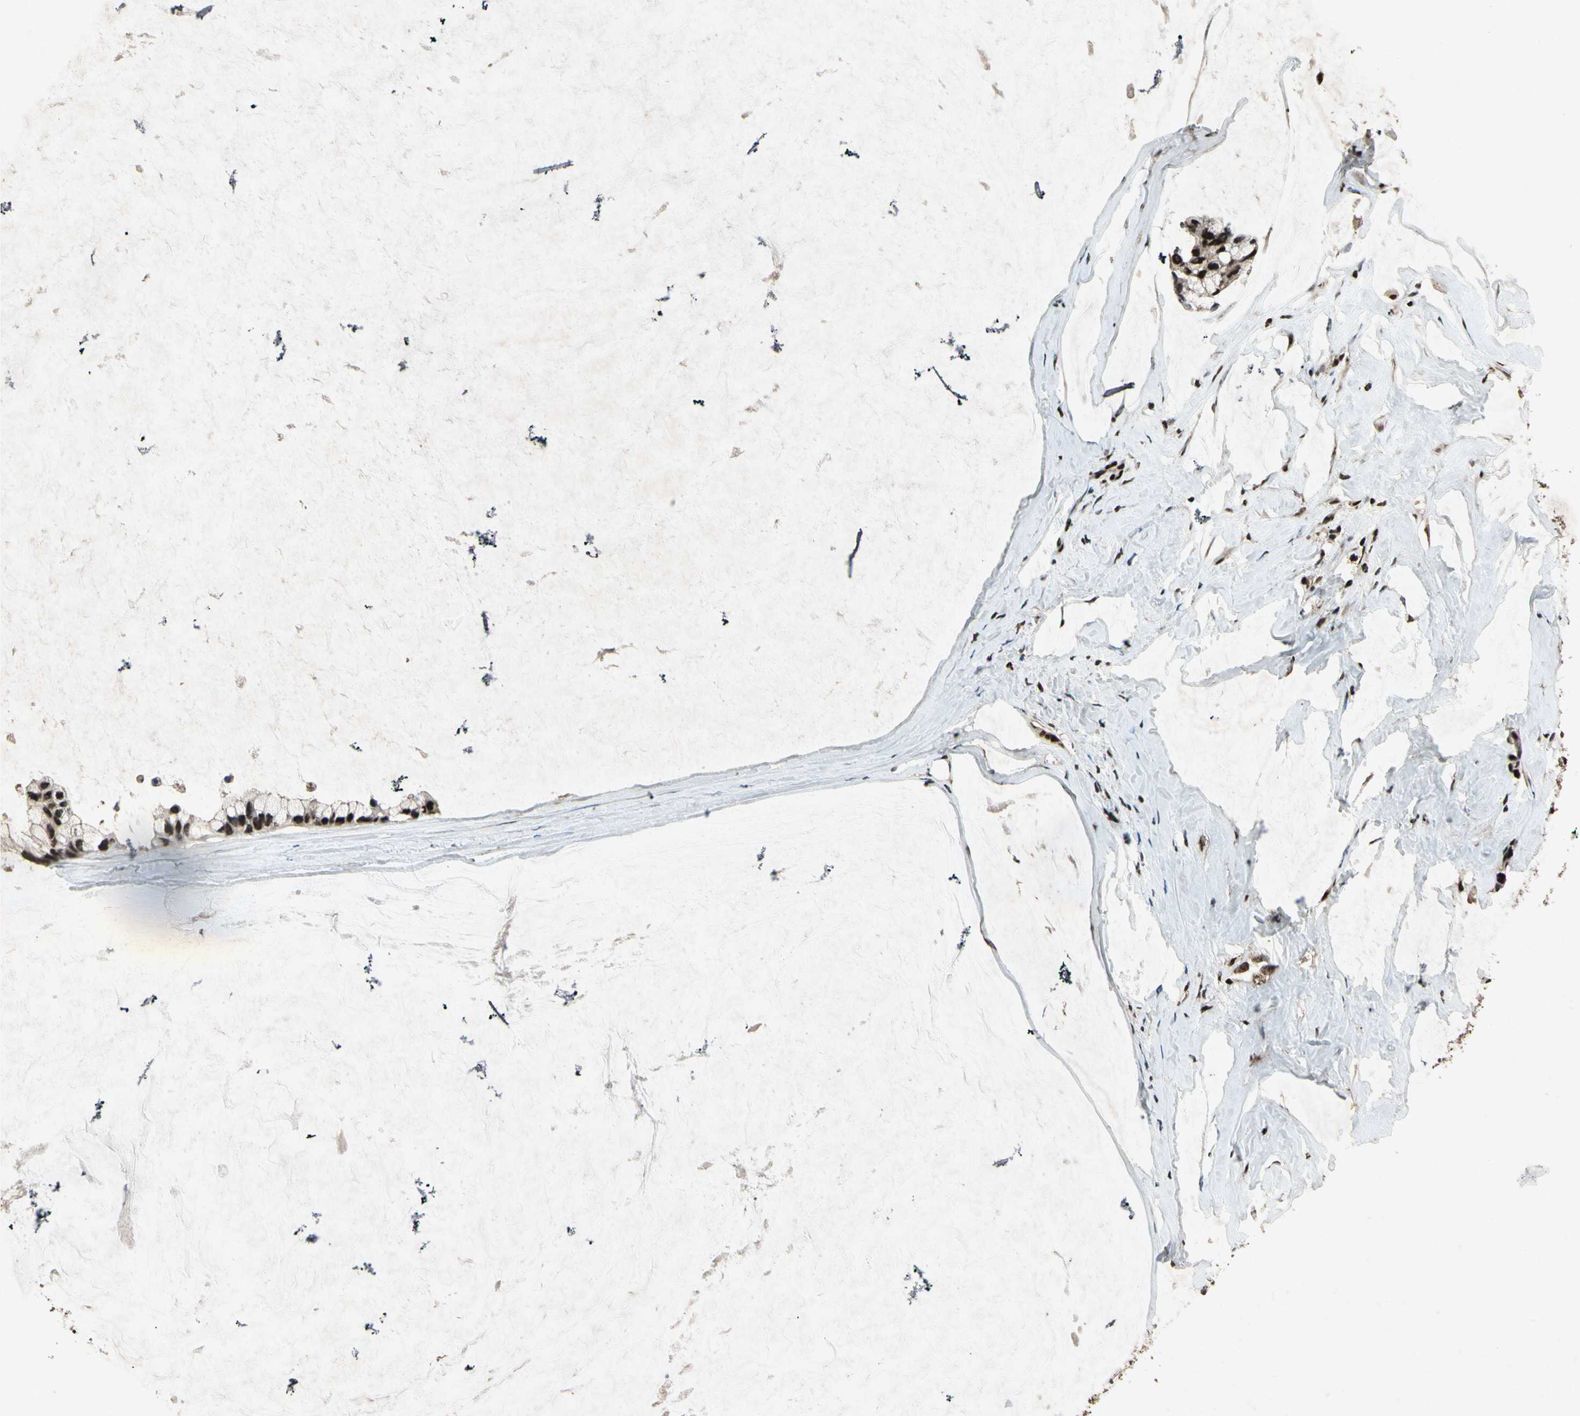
{"staining": {"intensity": "strong", "quantity": ">75%", "location": "nuclear"}, "tissue": "ovarian cancer", "cell_type": "Tumor cells", "image_type": "cancer", "snomed": [{"axis": "morphology", "description": "Cystadenocarcinoma, mucinous, NOS"}, {"axis": "topography", "description": "Ovary"}], "caption": "Immunohistochemistry image of neoplastic tissue: ovarian mucinous cystadenocarcinoma stained using immunohistochemistry shows high levels of strong protein expression localized specifically in the nuclear of tumor cells, appearing as a nuclear brown color.", "gene": "TBX2", "patient": {"sex": "female", "age": 39}}